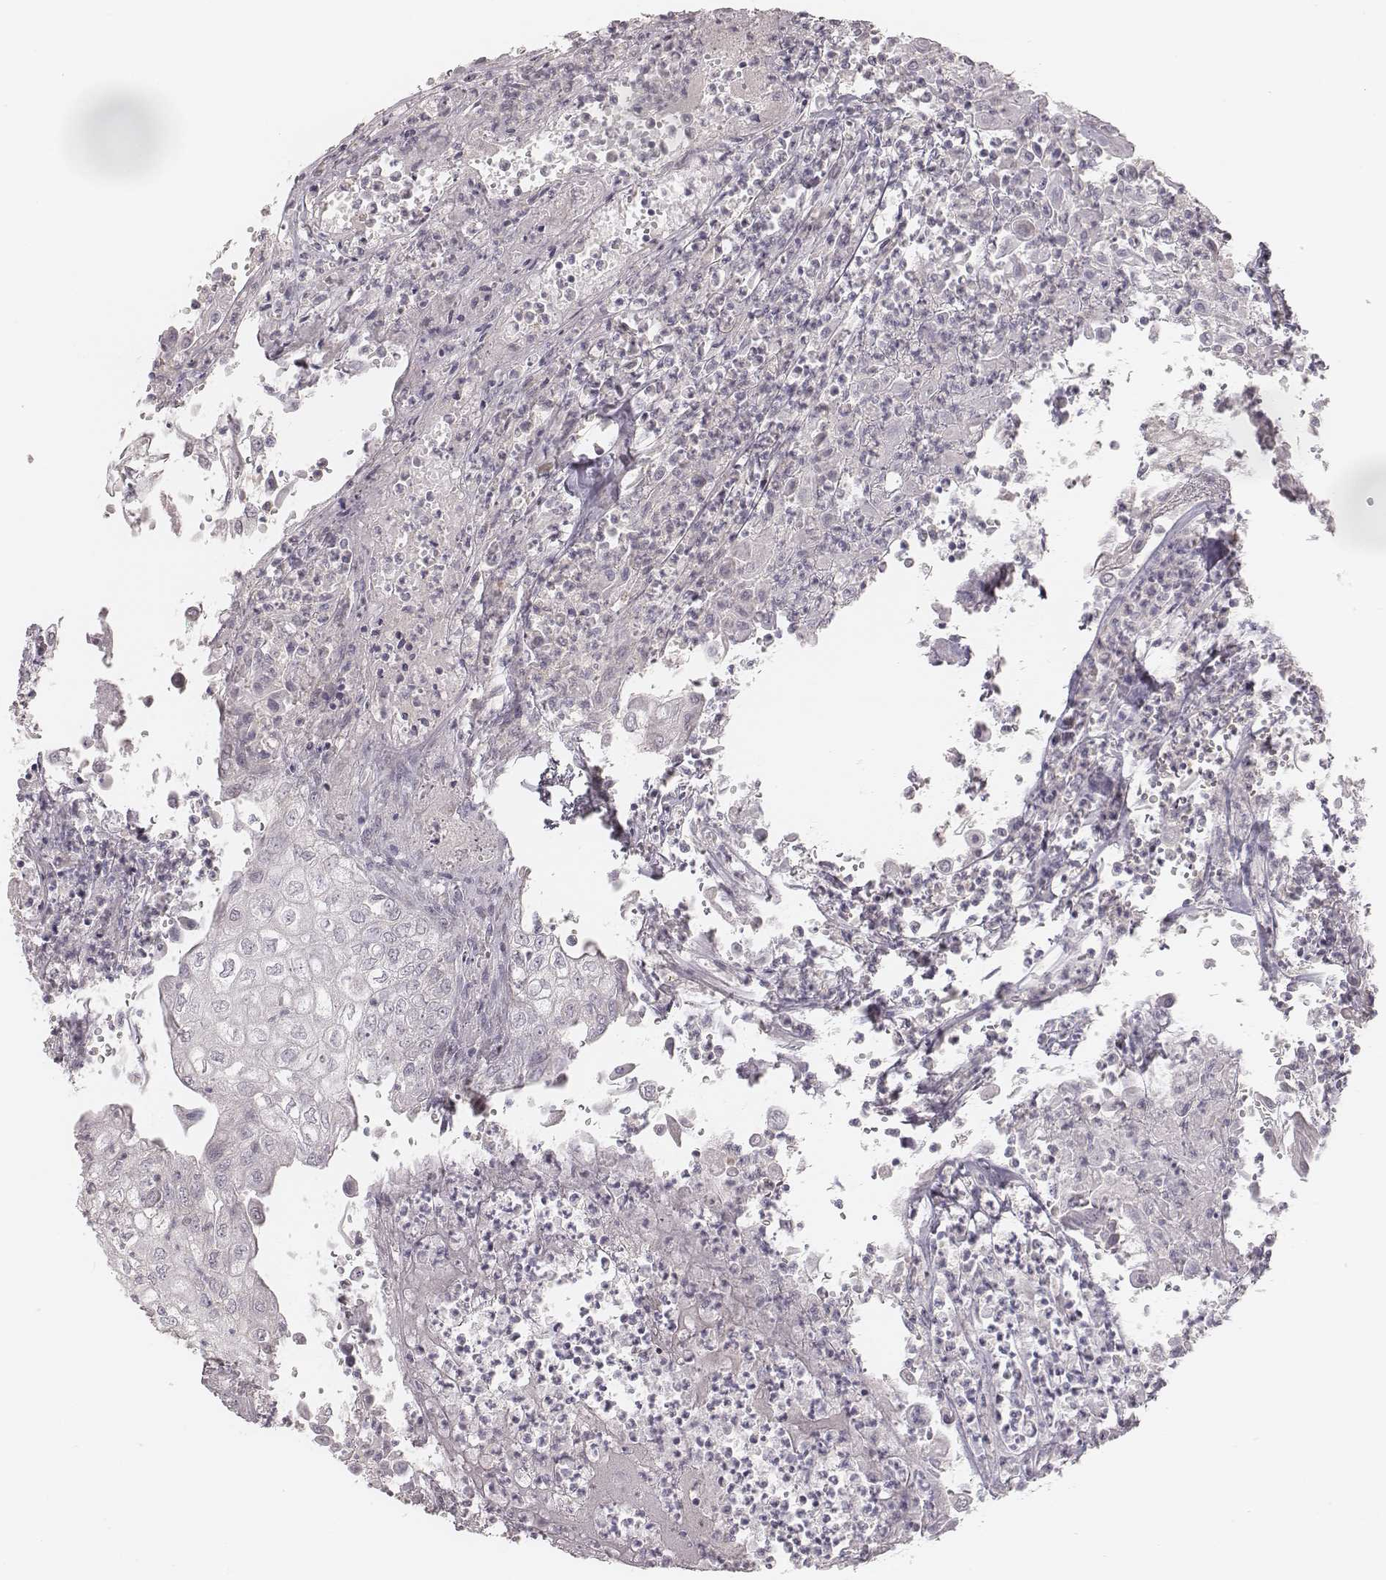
{"staining": {"intensity": "negative", "quantity": "none", "location": "none"}, "tissue": "urothelial cancer", "cell_type": "Tumor cells", "image_type": "cancer", "snomed": [{"axis": "morphology", "description": "Urothelial carcinoma, High grade"}, {"axis": "topography", "description": "Urinary bladder"}], "caption": "Immunohistochemistry (IHC) image of neoplastic tissue: human urothelial carcinoma (high-grade) stained with DAB (3,3'-diaminobenzidine) exhibits no significant protein expression in tumor cells.", "gene": "TDRD5", "patient": {"sex": "male", "age": 62}}